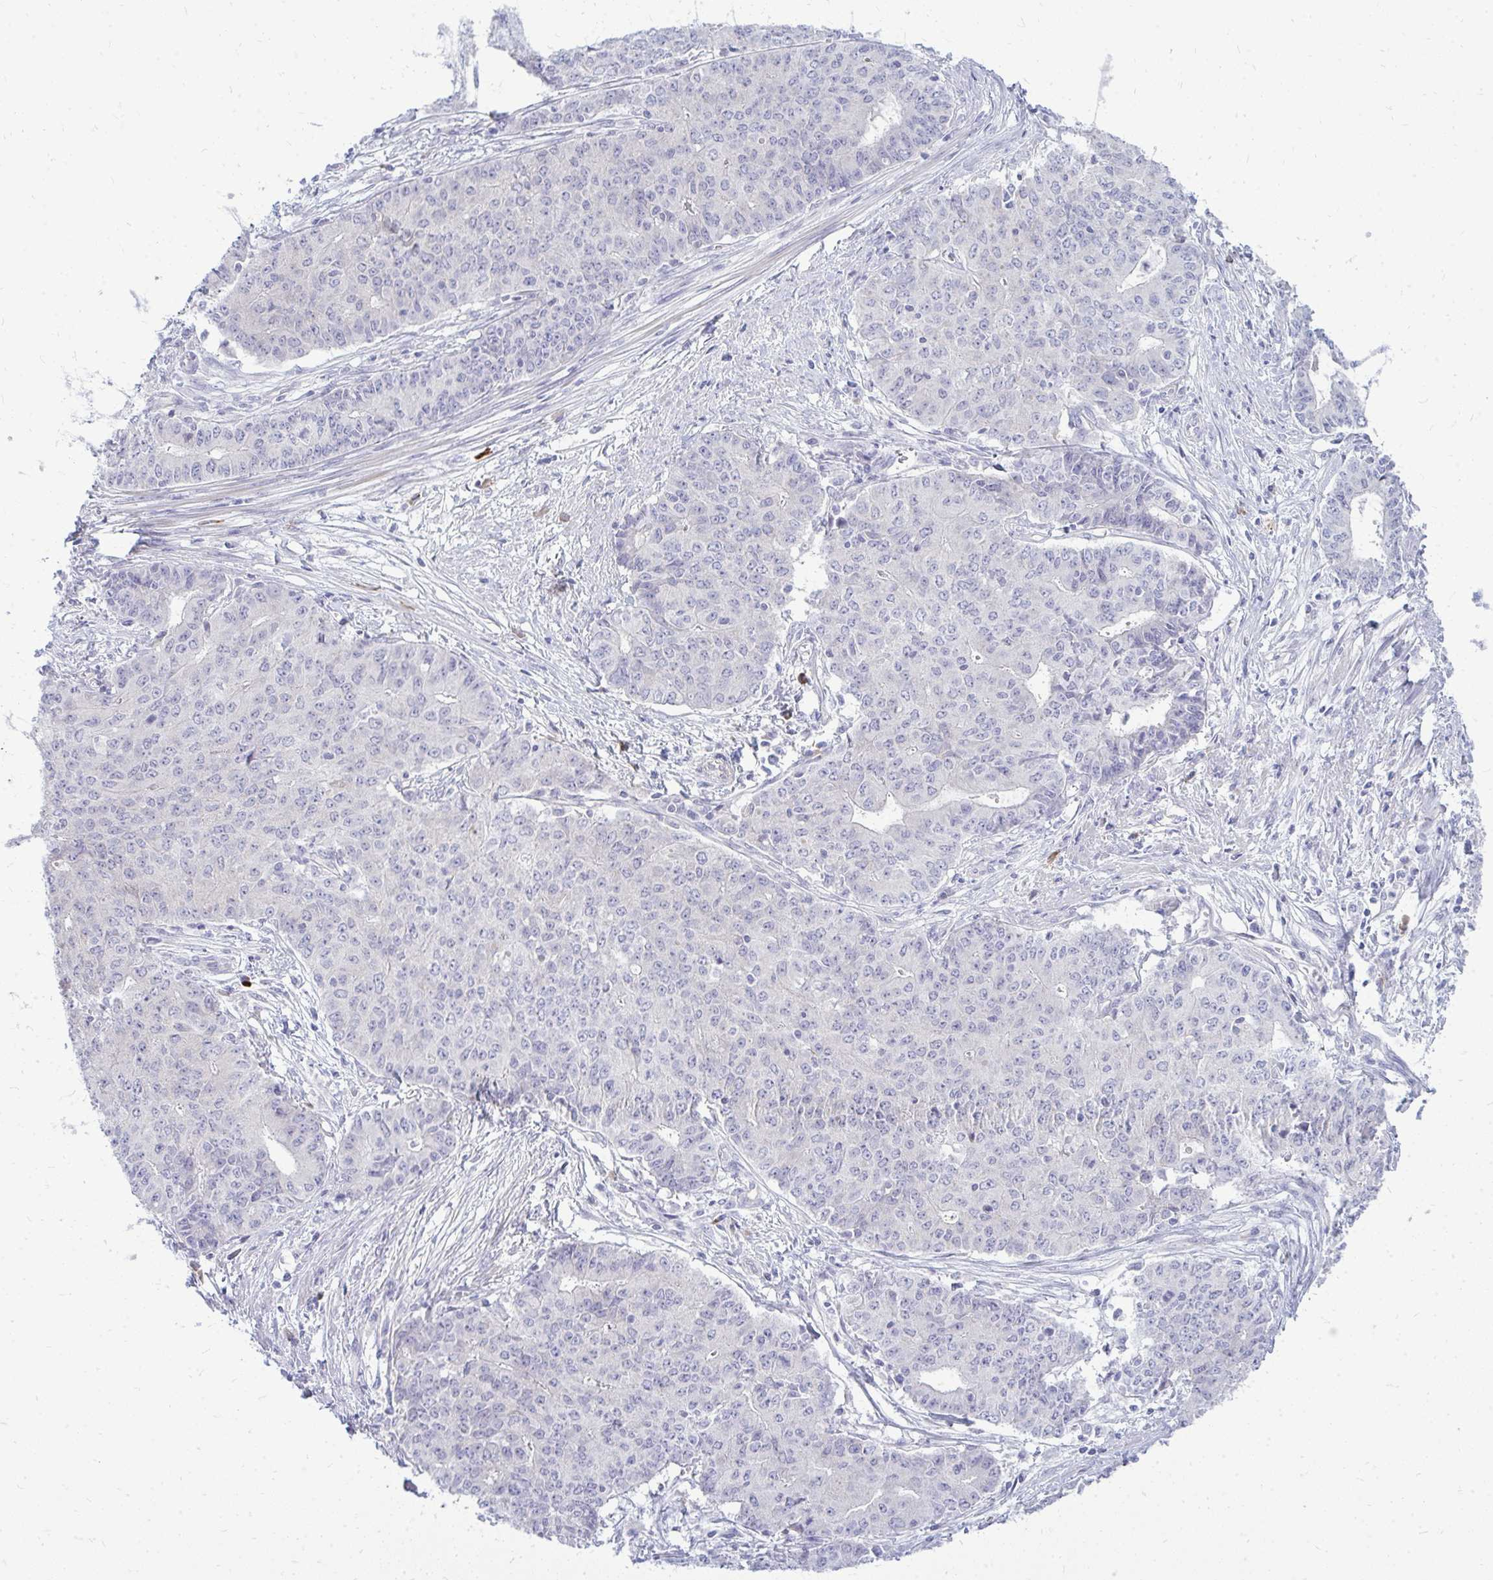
{"staining": {"intensity": "negative", "quantity": "none", "location": "none"}, "tissue": "endometrial cancer", "cell_type": "Tumor cells", "image_type": "cancer", "snomed": [{"axis": "morphology", "description": "Adenocarcinoma, NOS"}, {"axis": "topography", "description": "Endometrium"}], "caption": "IHC of endometrial adenocarcinoma demonstrates no staining in tumor cells.", "gene": "TSPEAR", "patient": {"sex": "female", "age": 59}}